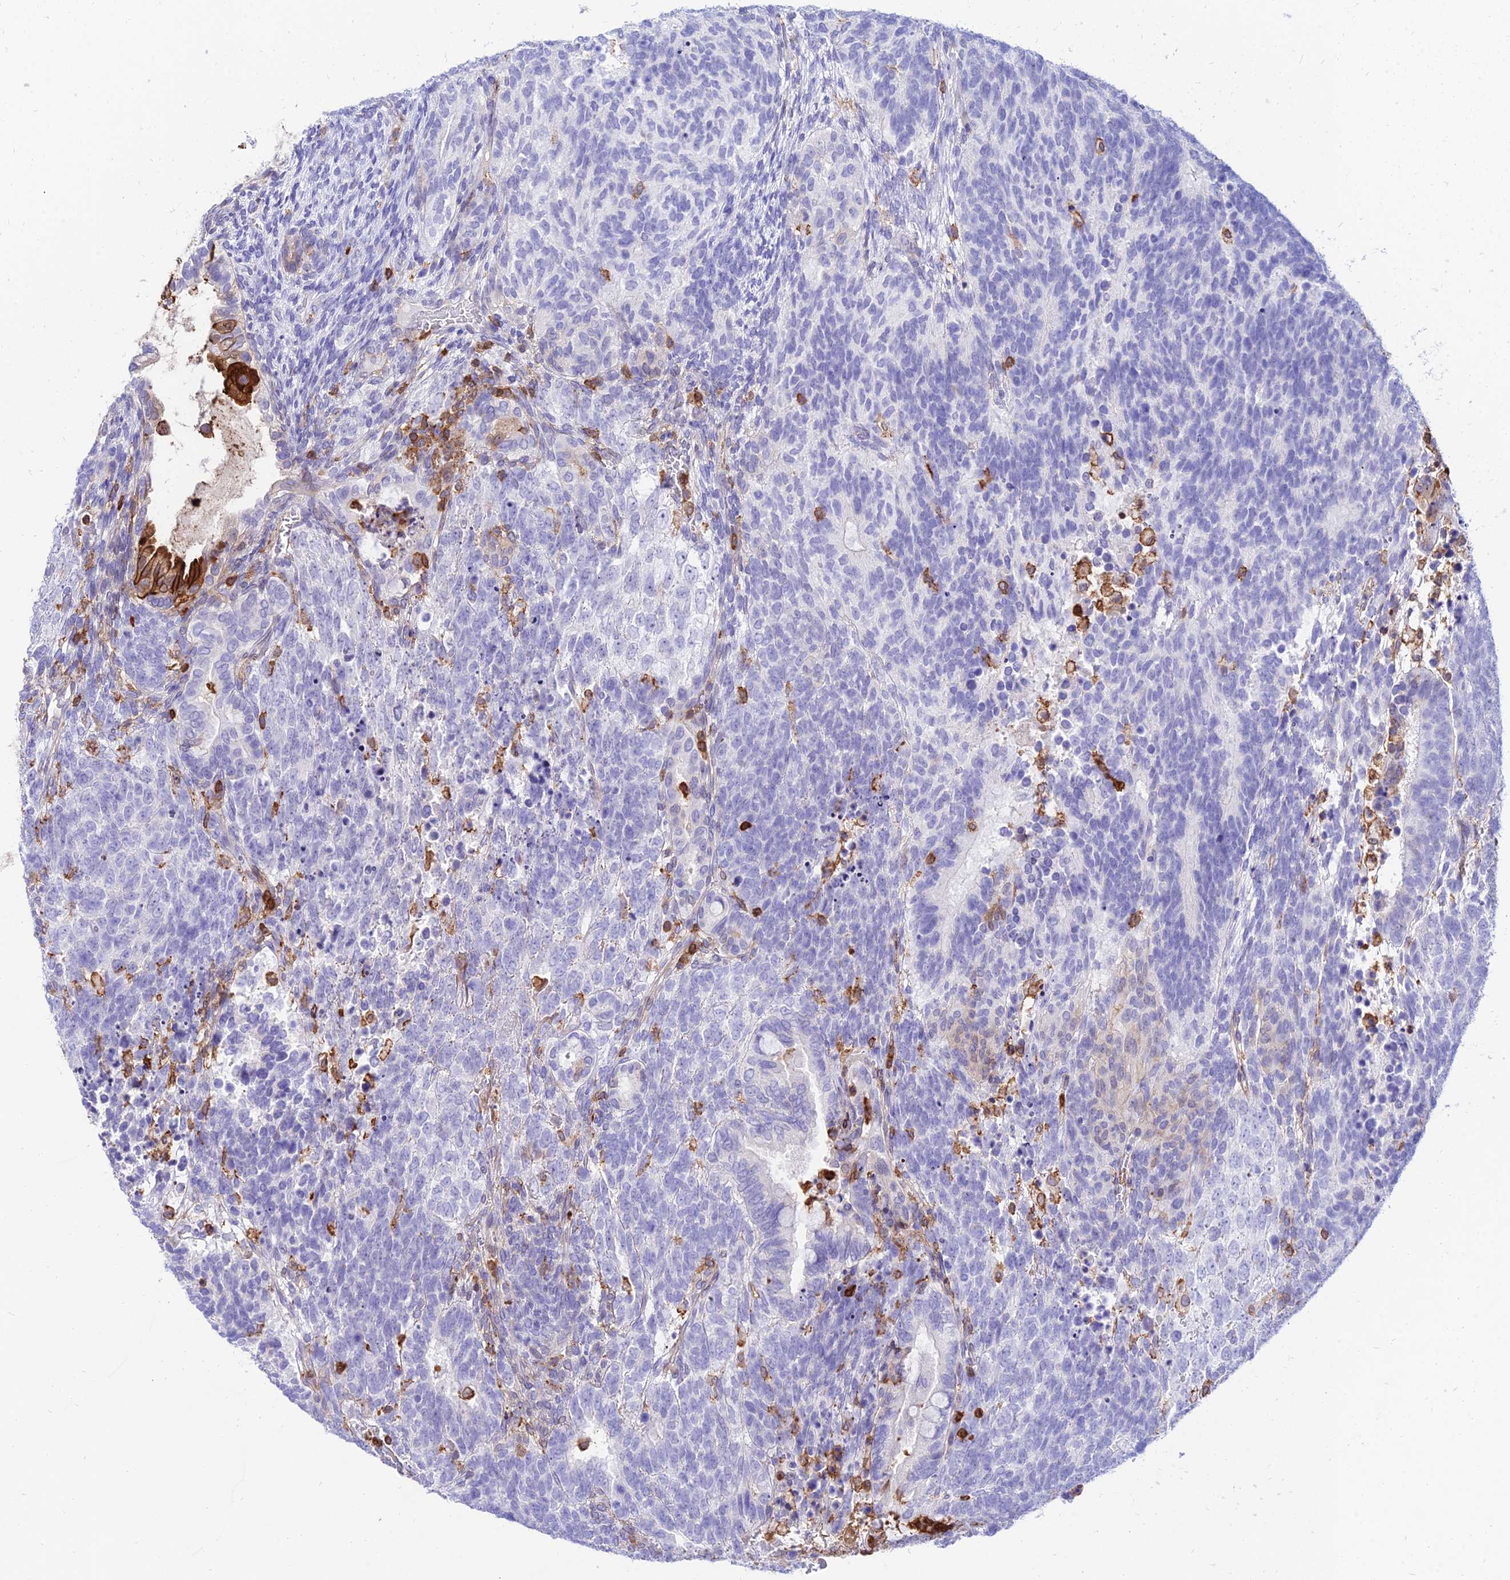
{"staining": {"intensity": "negative", "quantity": "none", "location": "none"}, "tissue": "testis cancer", "cell_type": "Tumor cells", "image_type": "cancer", "snomed": [{"axis": "morphology", "description": "Carcinoma, Embryonal, NOS"}, {"axis": "topography", "description": "Testis"}], "caption": "This is a photomicrograph of immunohistochemistry (IHC) staining of testis cancer (embryonal carcinoma), which shows no expression in tumor cells. (DAB (3,3'-diaminobenzidine) immunohistochemistry with hematoxylin counter stain).", "gene": "SREK1IP1", "patient": {"sex": "male", "age": 23}}